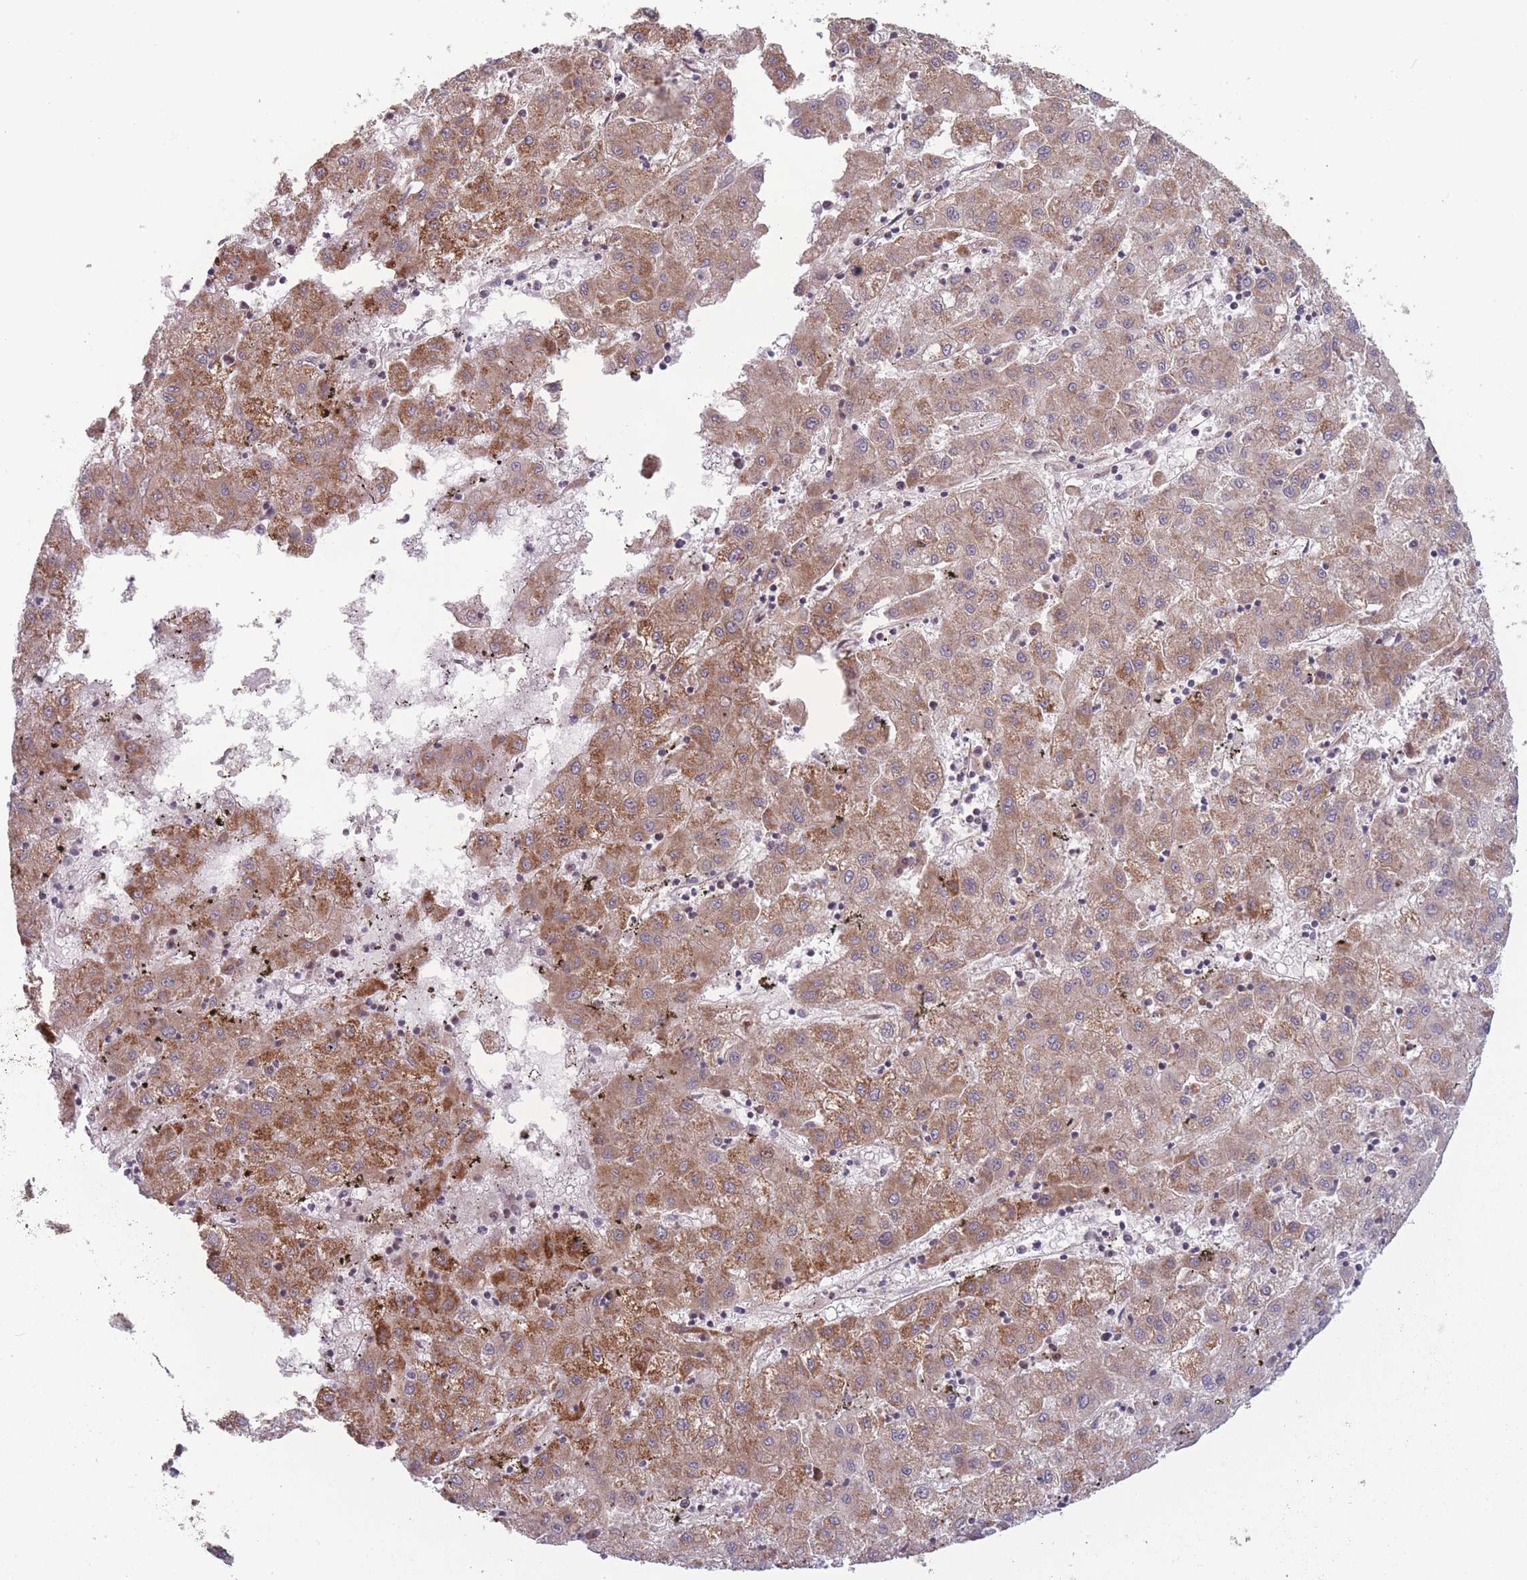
{"staining": {"intensity": "moderate", "quantity": "25%-75%", "location": "cytoplasmic/membranous"}, "tissue": "liver cancer", "cell_type": "Tumor cells", "image_type": "cancer", "snomed": [{"axis": "morphology", "description": "Carcinoma, Hepatocellular, NOS"}, {"axis": "topography", "description": "Liver"}], "caption": "Brown immunohistochemical staining in hepatocellular carcinoma (liver) displays moderate cytoplasmic/membranous staining in approximately 25%-75% of tumor cells.", "gene": "RPS18", "patient": {"sex": "male", "age": 72}}